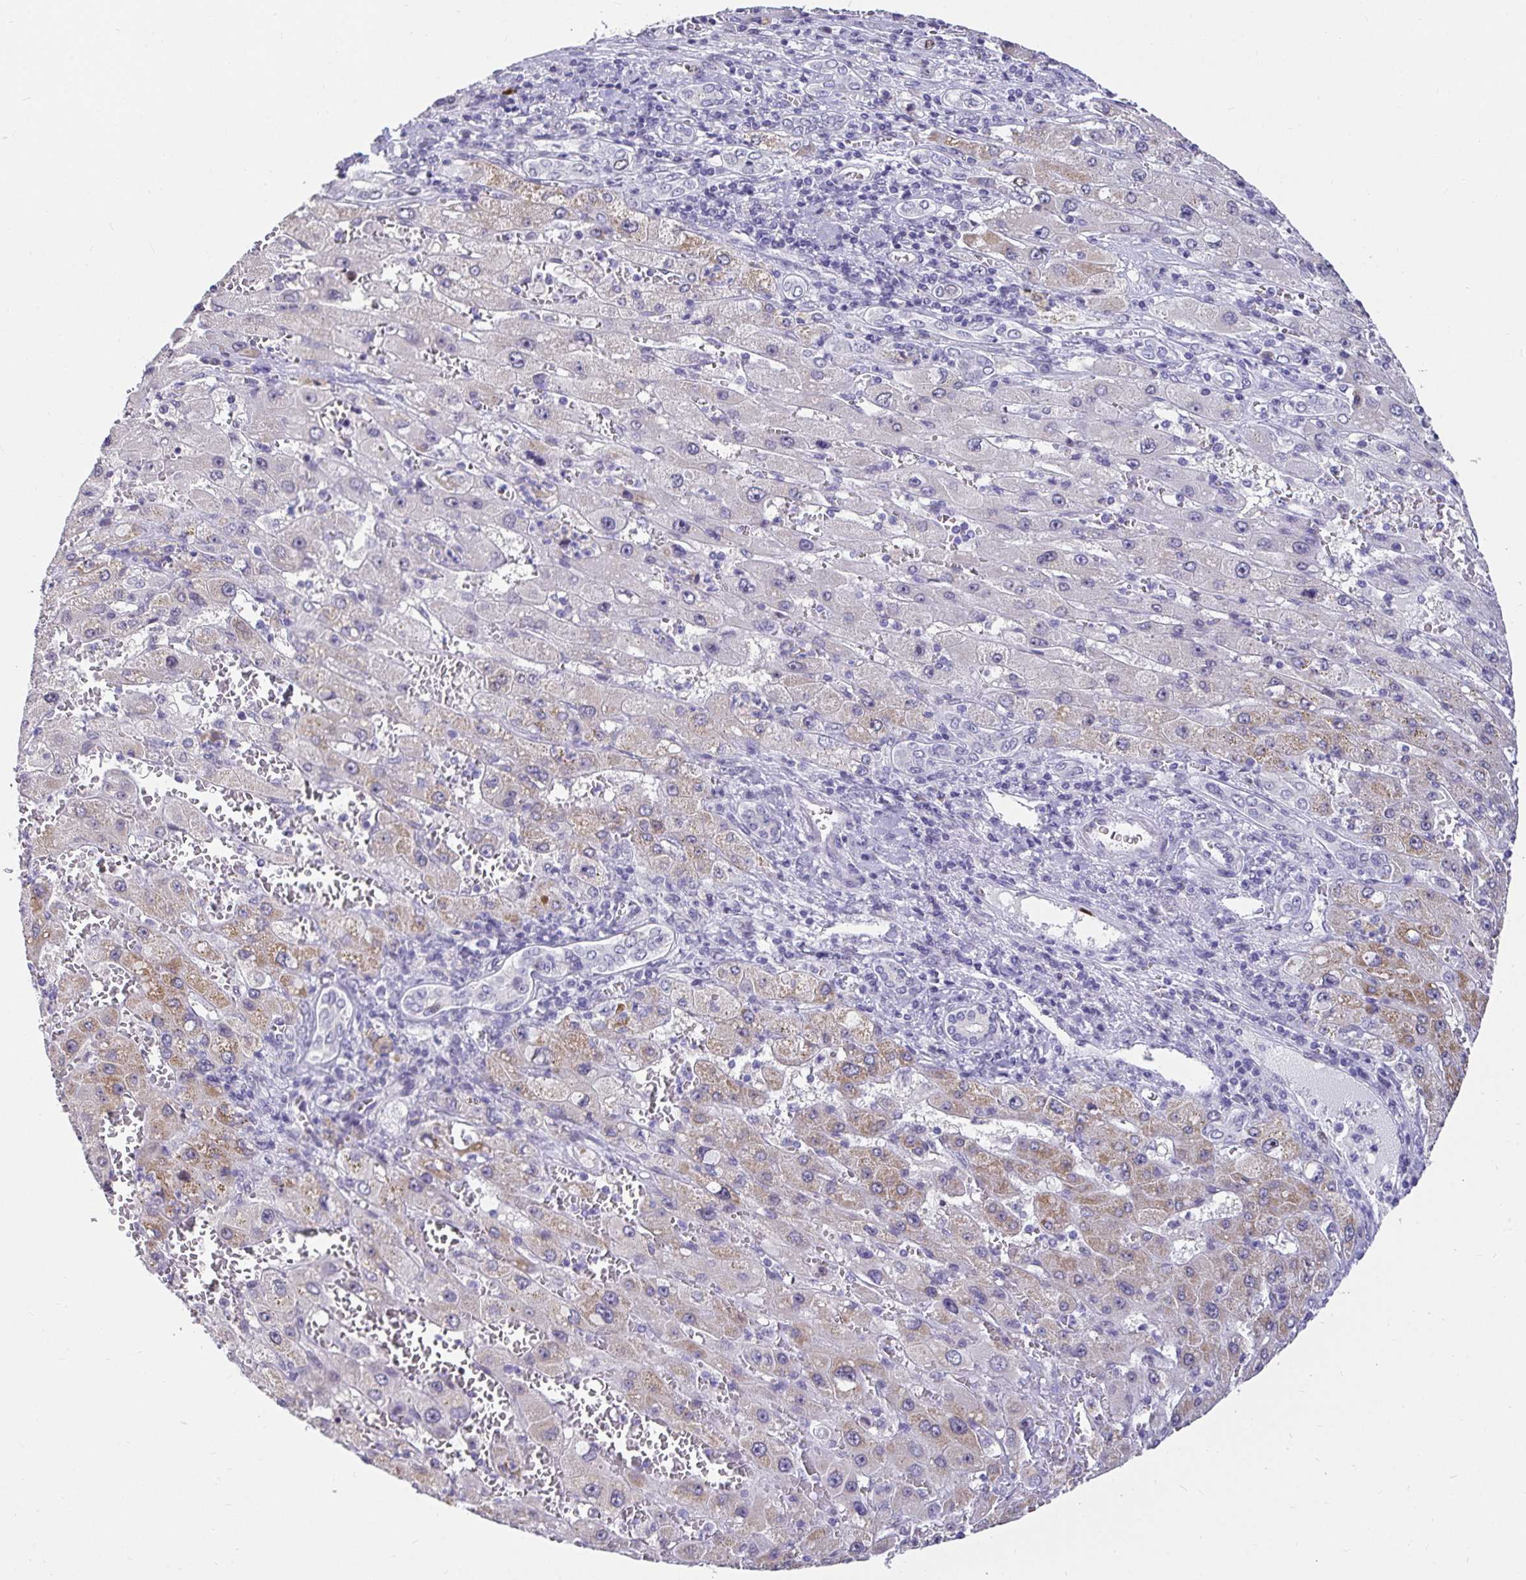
{"staining": {"intensity": "negative", "quantity": "none", "location": "none"}, "tissue": "liver cancer", "cell_type": "Tumor cells", "image_type": "cancer", "snomed": [{"axis": "morphology", "description": "Carcinoma, Hepatocellular, NOS"}, {"axis": "topography", "description": "Liver"}], "caption": "Immunohistochemistry (IHC) of human liver cancer reveals no staining in tumor cells.", "gene": "ANLN", "patient": {"sex": "female", "age": 73}}